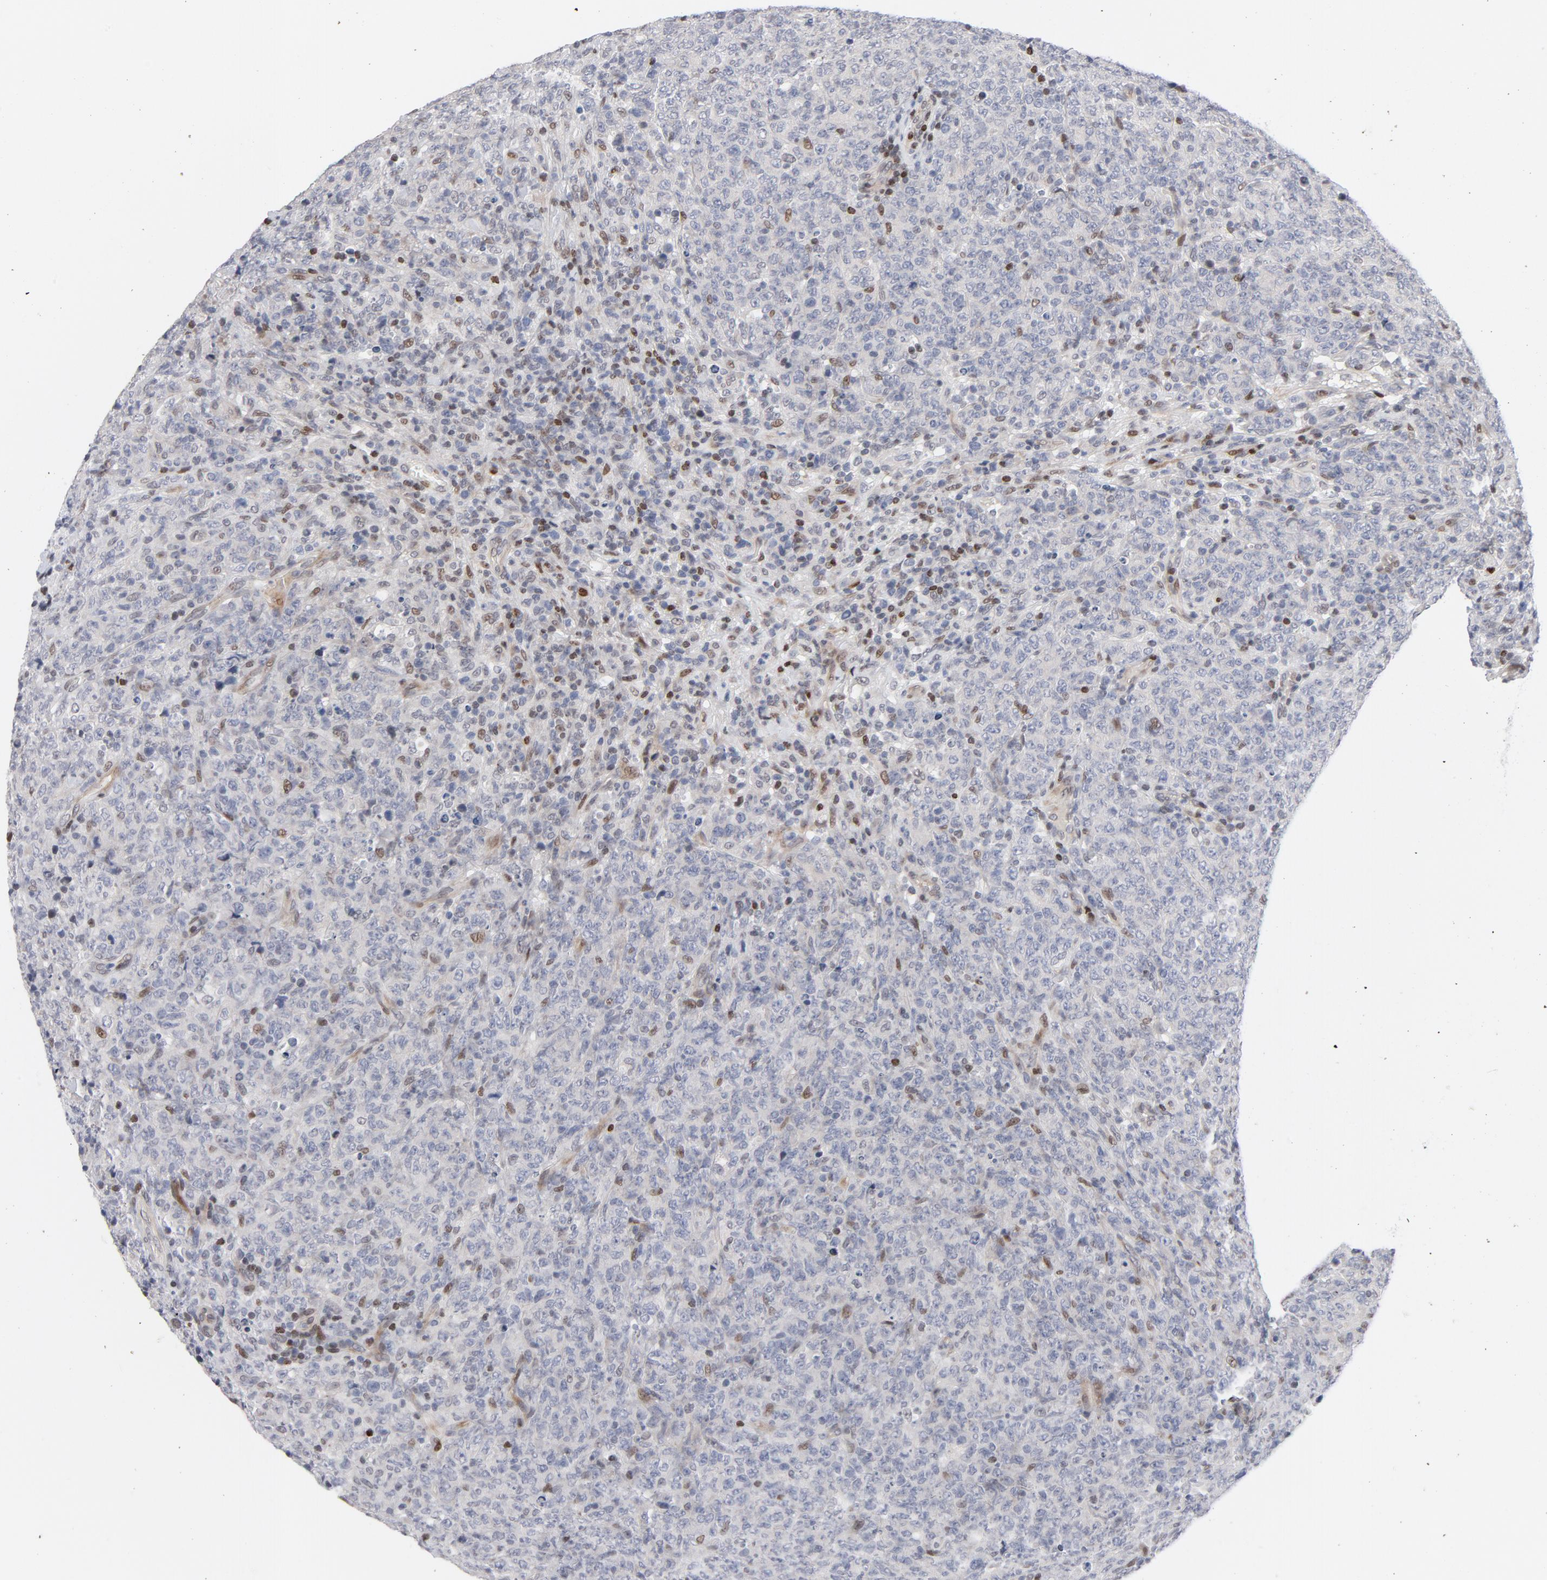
{"staining": {"intensity": "weak", "quantity": "<25%", "location": "nuclear"}, "tissue": "lymphoma", "cell_type": "Tumor cells", "image_type": "cancer", "snomed": [{"axis": "morphology", "description": "Malignant lymphoma, non-Hodgkin's type, High grade"}, {"axis": "topography", "description": "Tonsil"}], "caption": "DAB immunohistochemical staining of human malignant lymphoma, non-Hodgkin's type (high-grade) reveals no significant positivity in tumor cells.", "gene": "NFIC", "patient": {"sex": "female", "age": 36}}